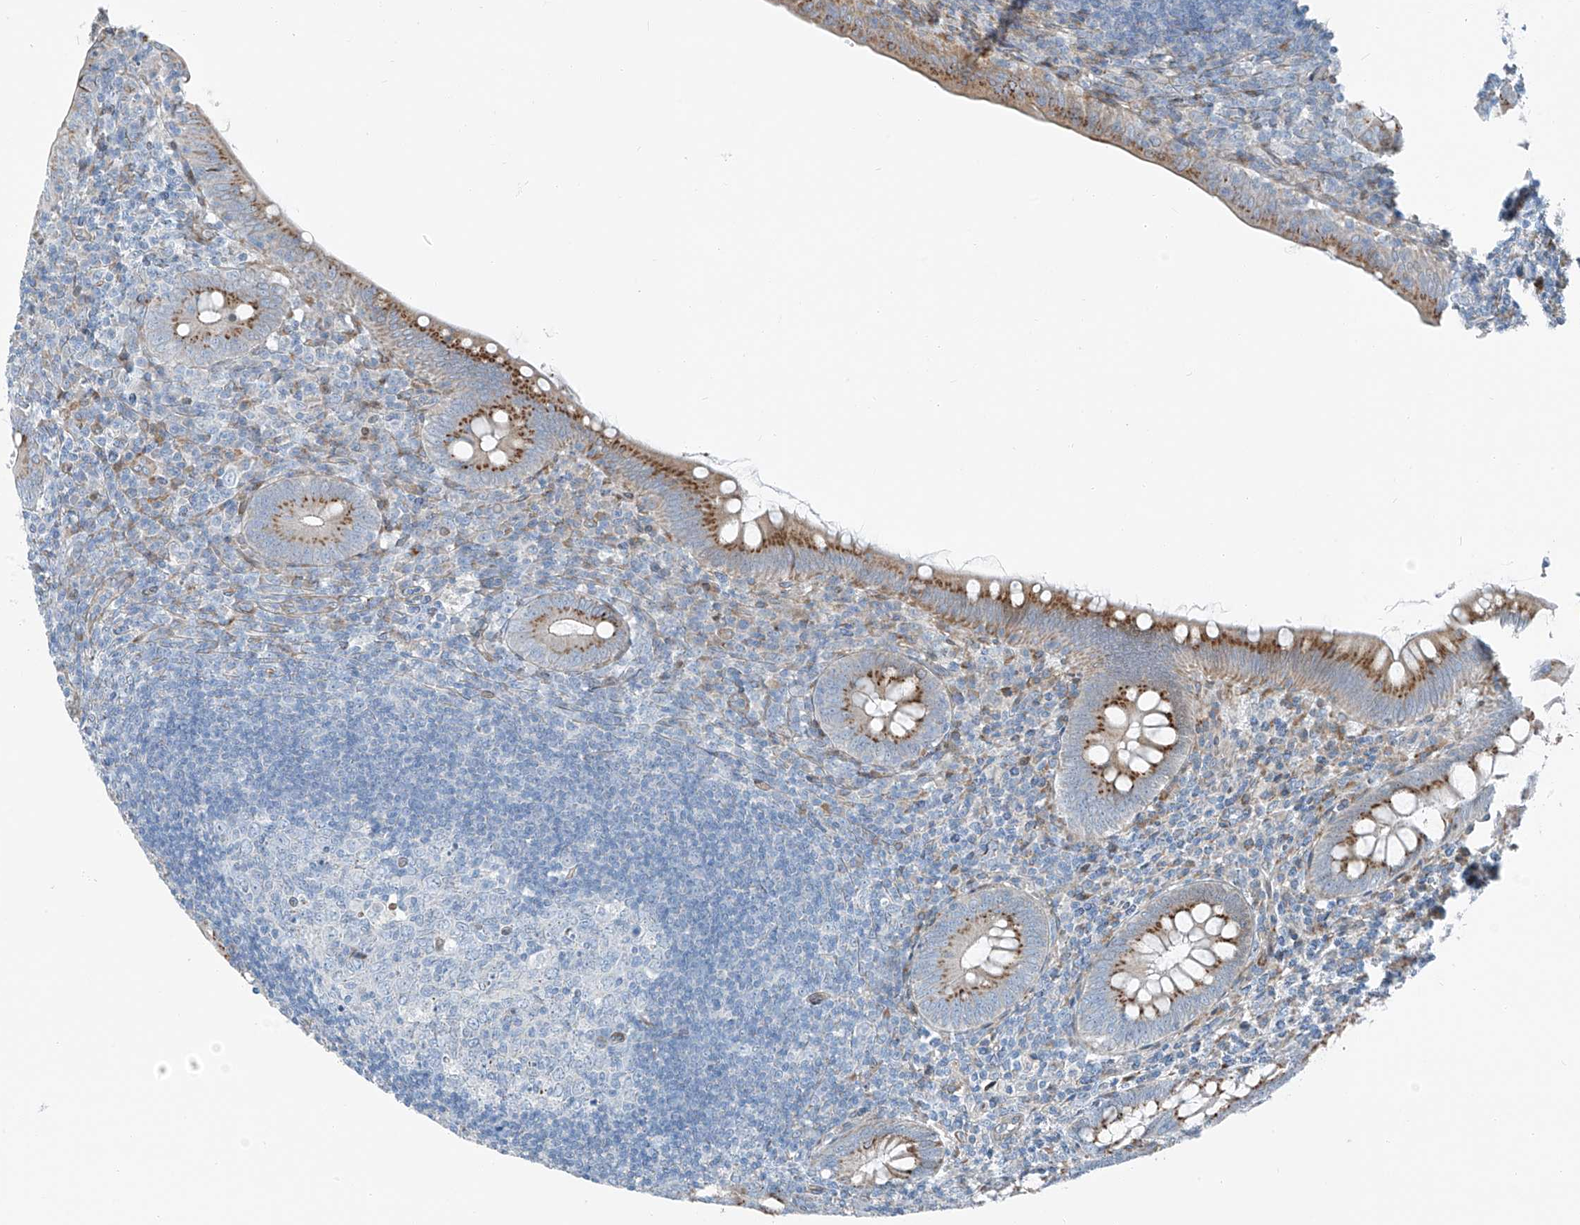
{"staining": {"intensity": "moderate", "quantity": ">75%", "location": "cytoplasmic/membranous"}, "tissue": "appendix", "cell_type": "Glandular cells", "image_type": "normal", "snomed": [{"axis": "morphology", "description": "Normal tissue, NOS"}, {"axis": "topography", "description": "Appendix"}], "caption": "The histopathology image shows immunohistochemical staining of benign appendix. There is moderate cytoplasmic/membranous positivity is present in about >75% of glandular cells. (Brightfield microscopy of DAB IHC at high magnification).", "gene": "HIC2", "patient": {"sex": "male", "age": 14}}